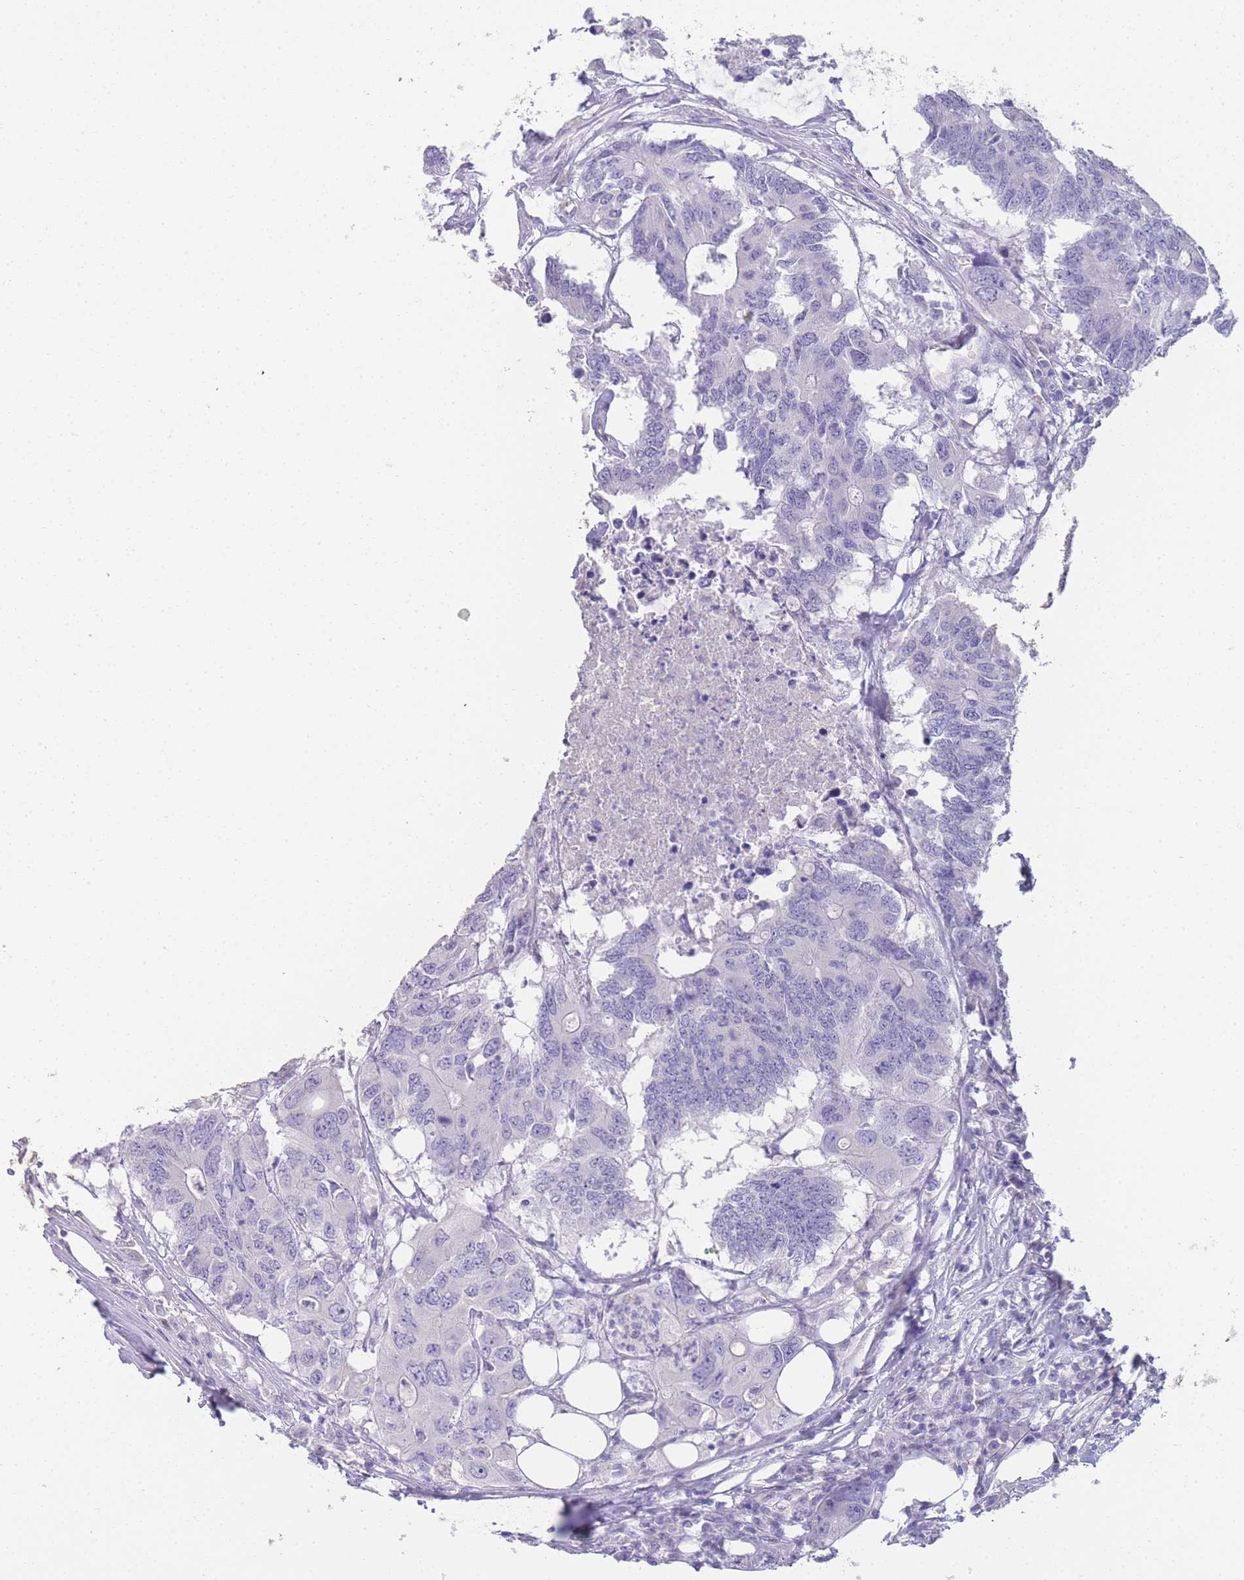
{"staining": {"intensity": "negative", "quantity": "none", "location": "none"}, "tissue": "colorectal cancer", "cell_type": "Tumor cells", "image_type": "cancer", "snomed": [{"axis": "morphology", "description": "Adenocarcinoma, NOS"}, {"axis": "topography", "description": "Colon"}], "caption": "Tumor cells are negative for protein expression in human adenocarcinoma (colorectal). The staining is performed using DAB brown chromogen with nuclei counter-stained in using hematoxylin.", "gene": "DPP4", "patient": {"sex": "male", "age": 71}}